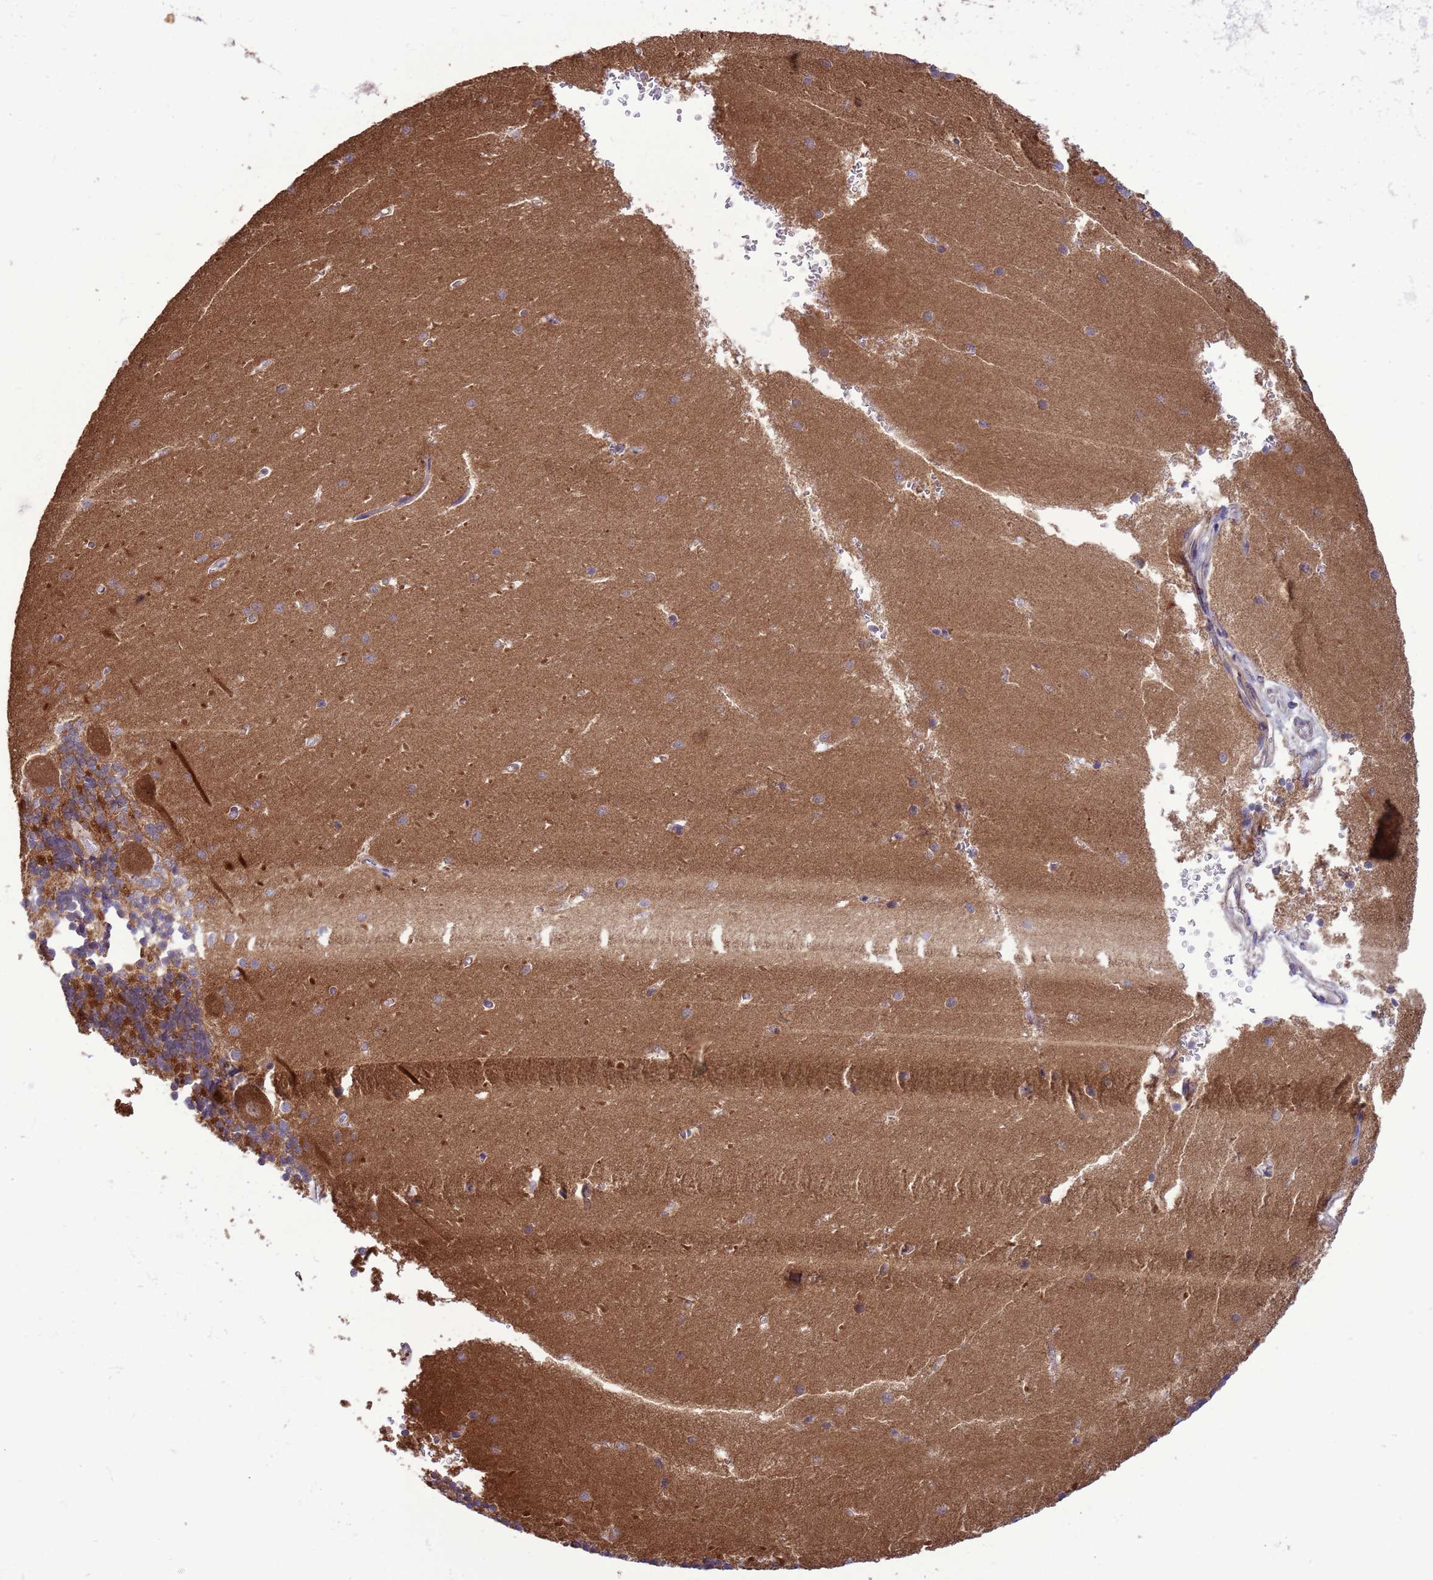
{"staining": {"intensity": "moderate", "quantity": "<25%", "location": "cytoplasmic/membranous"}, "tissue": "cerebellum", "cell_type": "Cells in granular layer", "image_type": "normal", "snomed": [{"axis": "morphology", "description": "Normal tissue, NOS"}, {"axis": "topography", "description": "Cerebellum"}], "caption": "Cells in granular layer show moderate cytoplasmic/membranous expression in approximately <25% of cells in unremarkable cerebellum. (DAB (3,3'-diaminobenzidine) = brown stain, brightfield microscopy at high magnification).", "gene": "GJA10", "patient": {"sex": "male", "age": 37}}